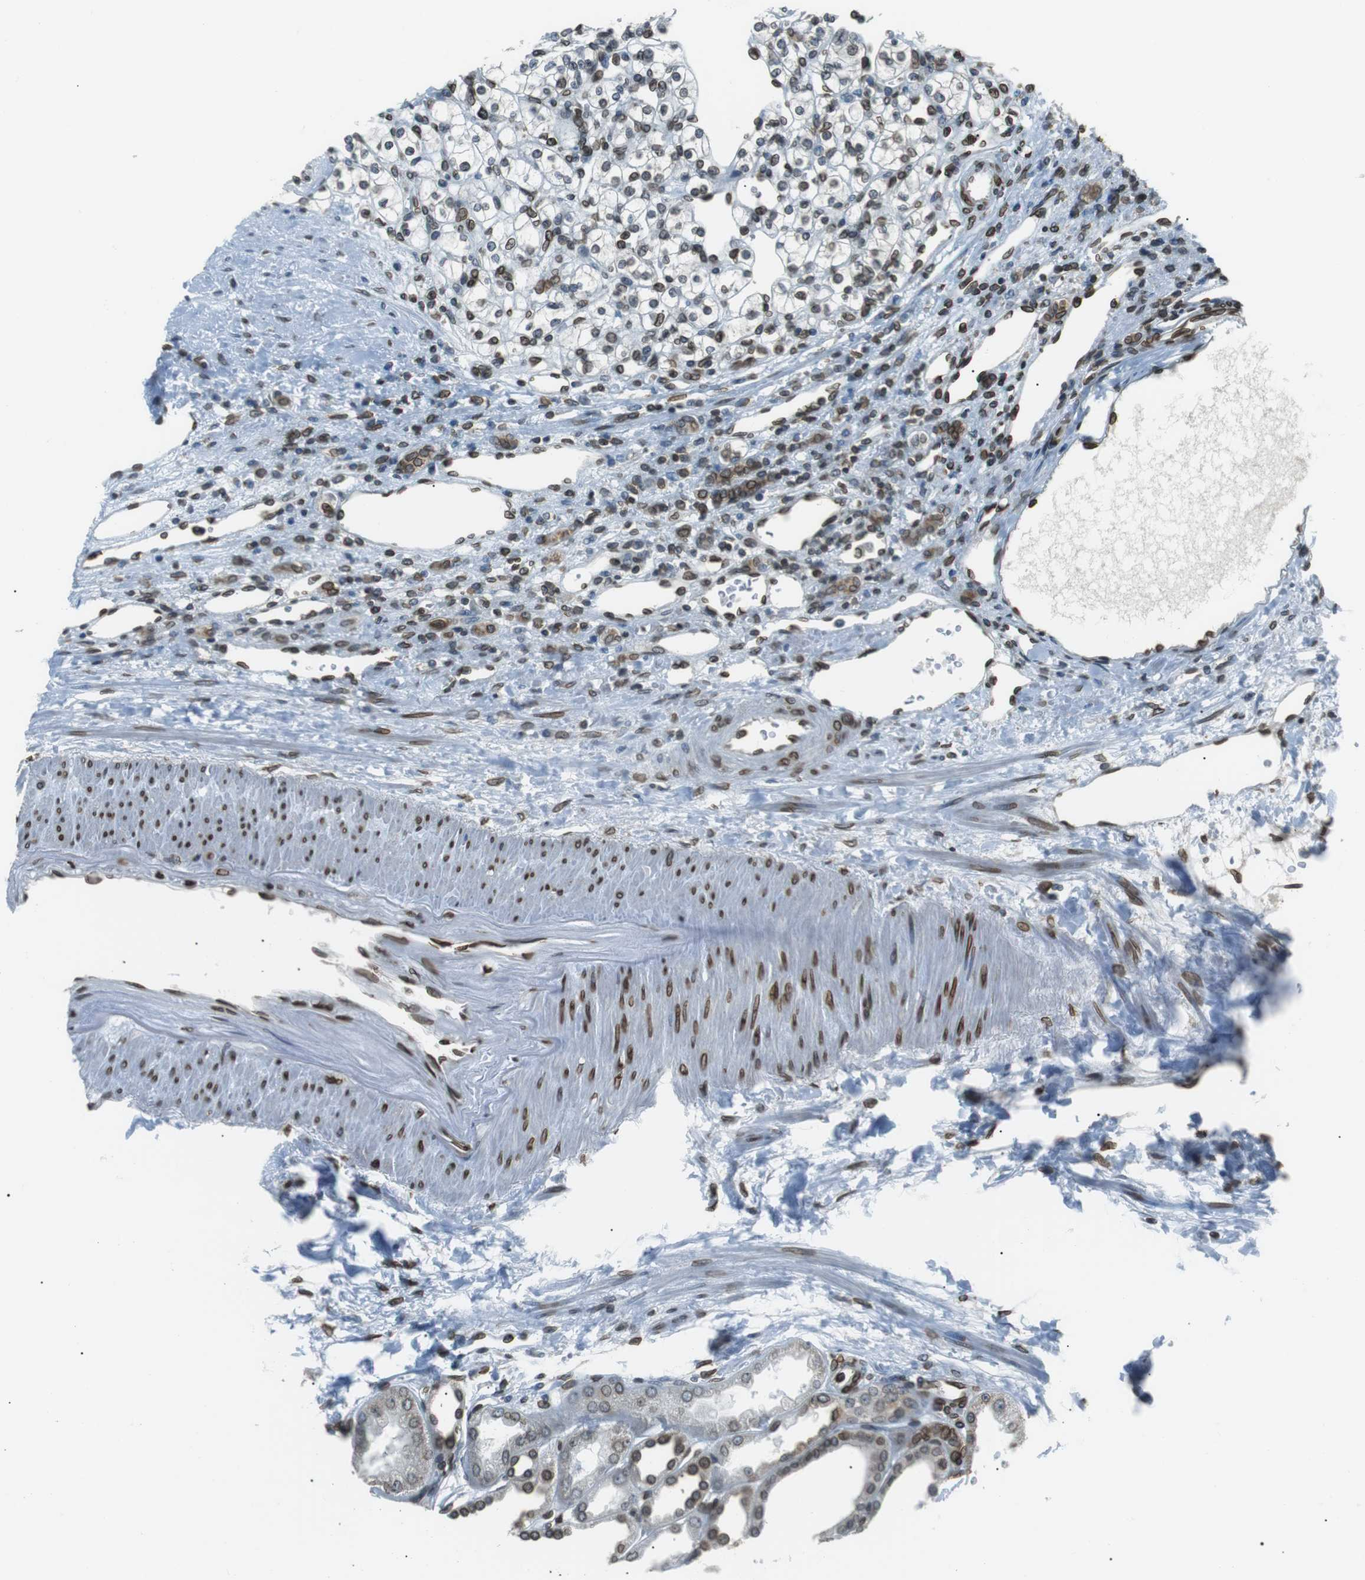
{"staining": {"intensity": "moderate", "quantity": "25%-75%", "location": "nuclear"}, "tissue": "renal cancer", "cell_type": "Tumor cells", "image_type": "cancer", "snomed": [{"axis": "morphology", "description": "Normal tissue, NOS"}, {"axis": "morphology", "description": "Adenocarcinoma, NOS"}, {"axis": "topography", "description": "Kidney"}], "caption": "High-power microscopy captured an immunohistochemistry image of renal adenocarcinoma, revealing moderate nuclear staining in about 25%-75% of tumor cells.", "gene": "TMX4", "patient": {"sex": "female", "age": 55}}